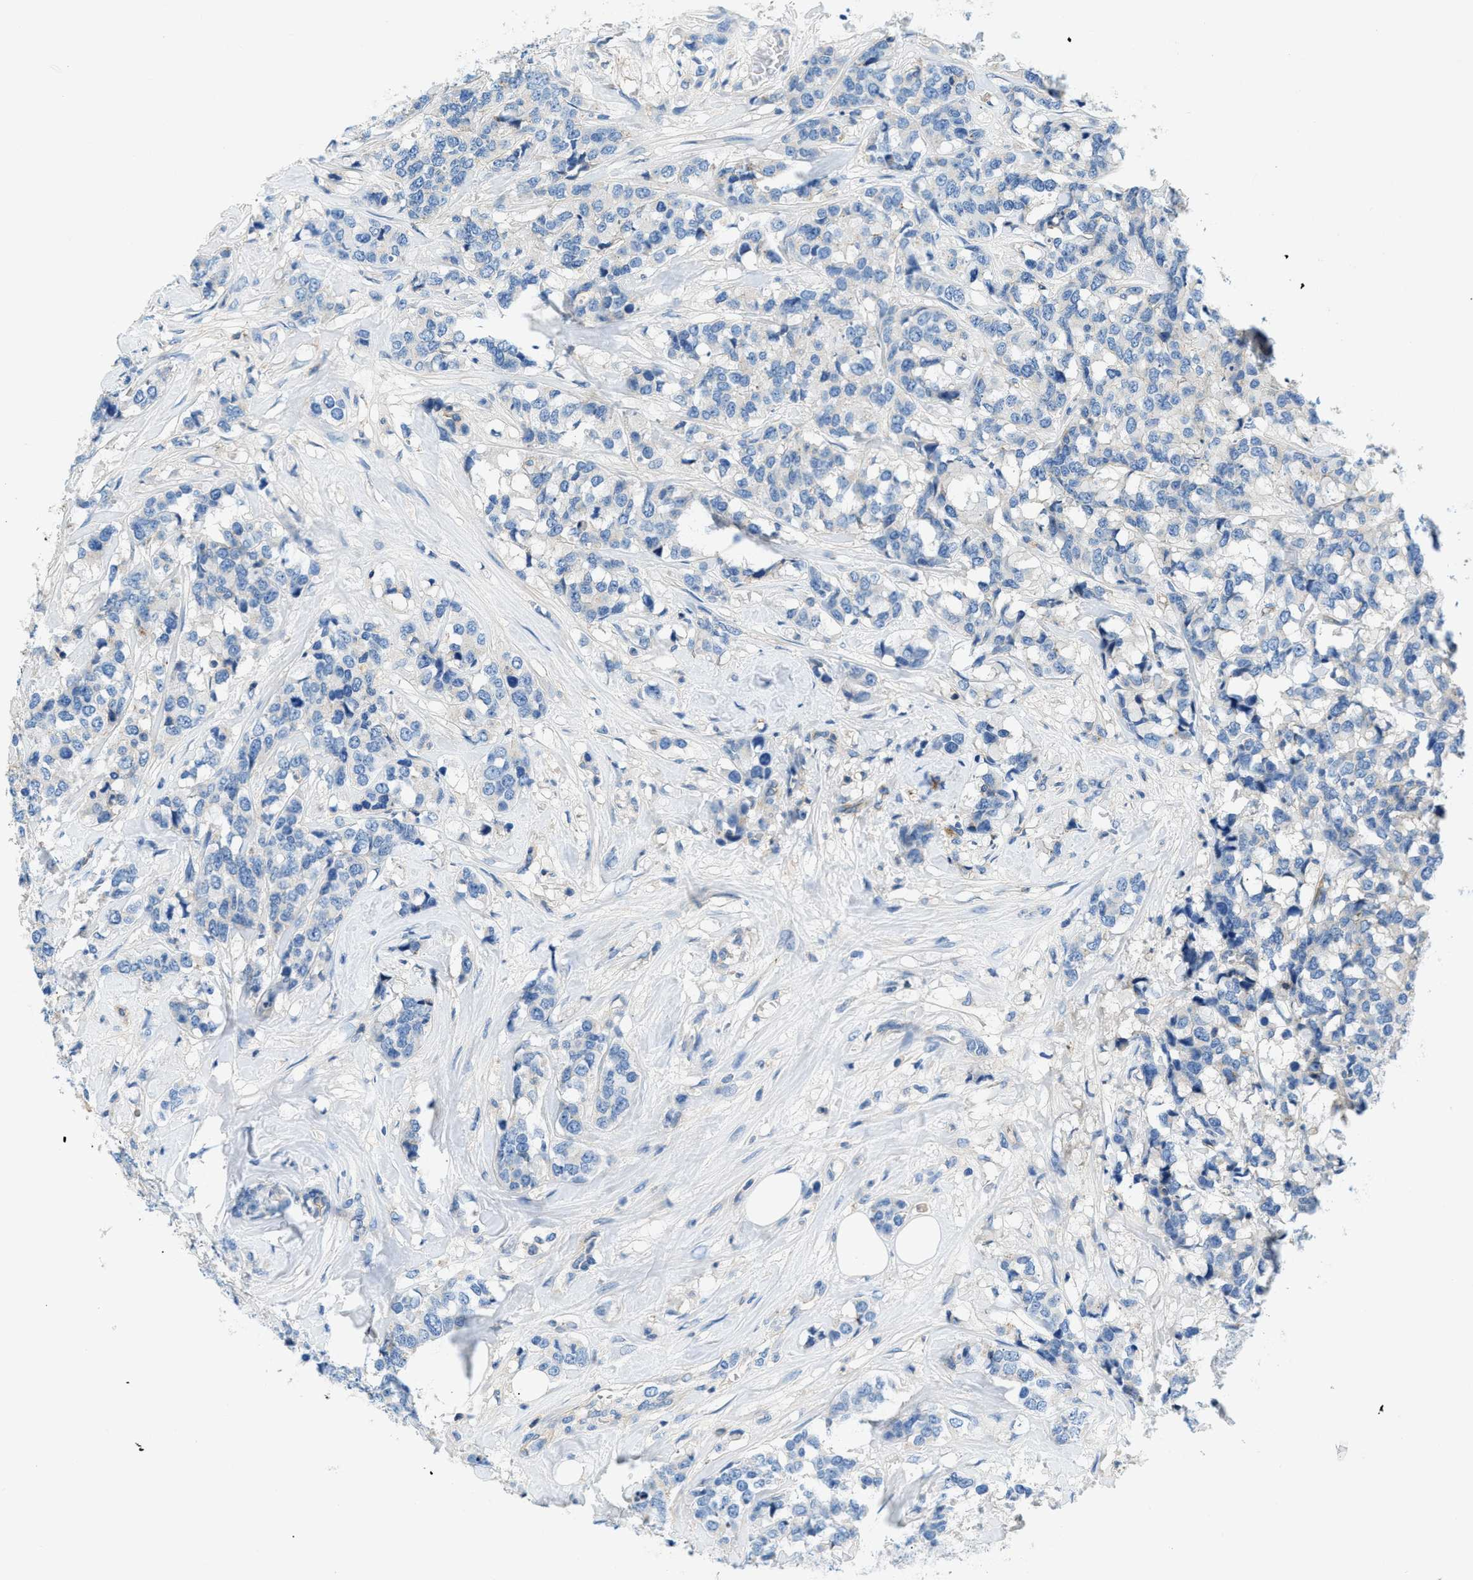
{"staining": {"intensity": "negative", "quantity": "none", "location": "none"}, "tissue": "breast cancer", "cell_type": "Tumor cells", "image_type": "cancer", "snomed": [{"axis": "morphology", "description": "Lobular carcinoma"}, {"axis": "topography", "description": "Breast"}], "caption": "An image of breast cancer (lobular carcinoma) stained for a protein displays no brown staining in tumor cells.", "gene": "ORAI1", "patient": {"sex": "female", "age": 59}}